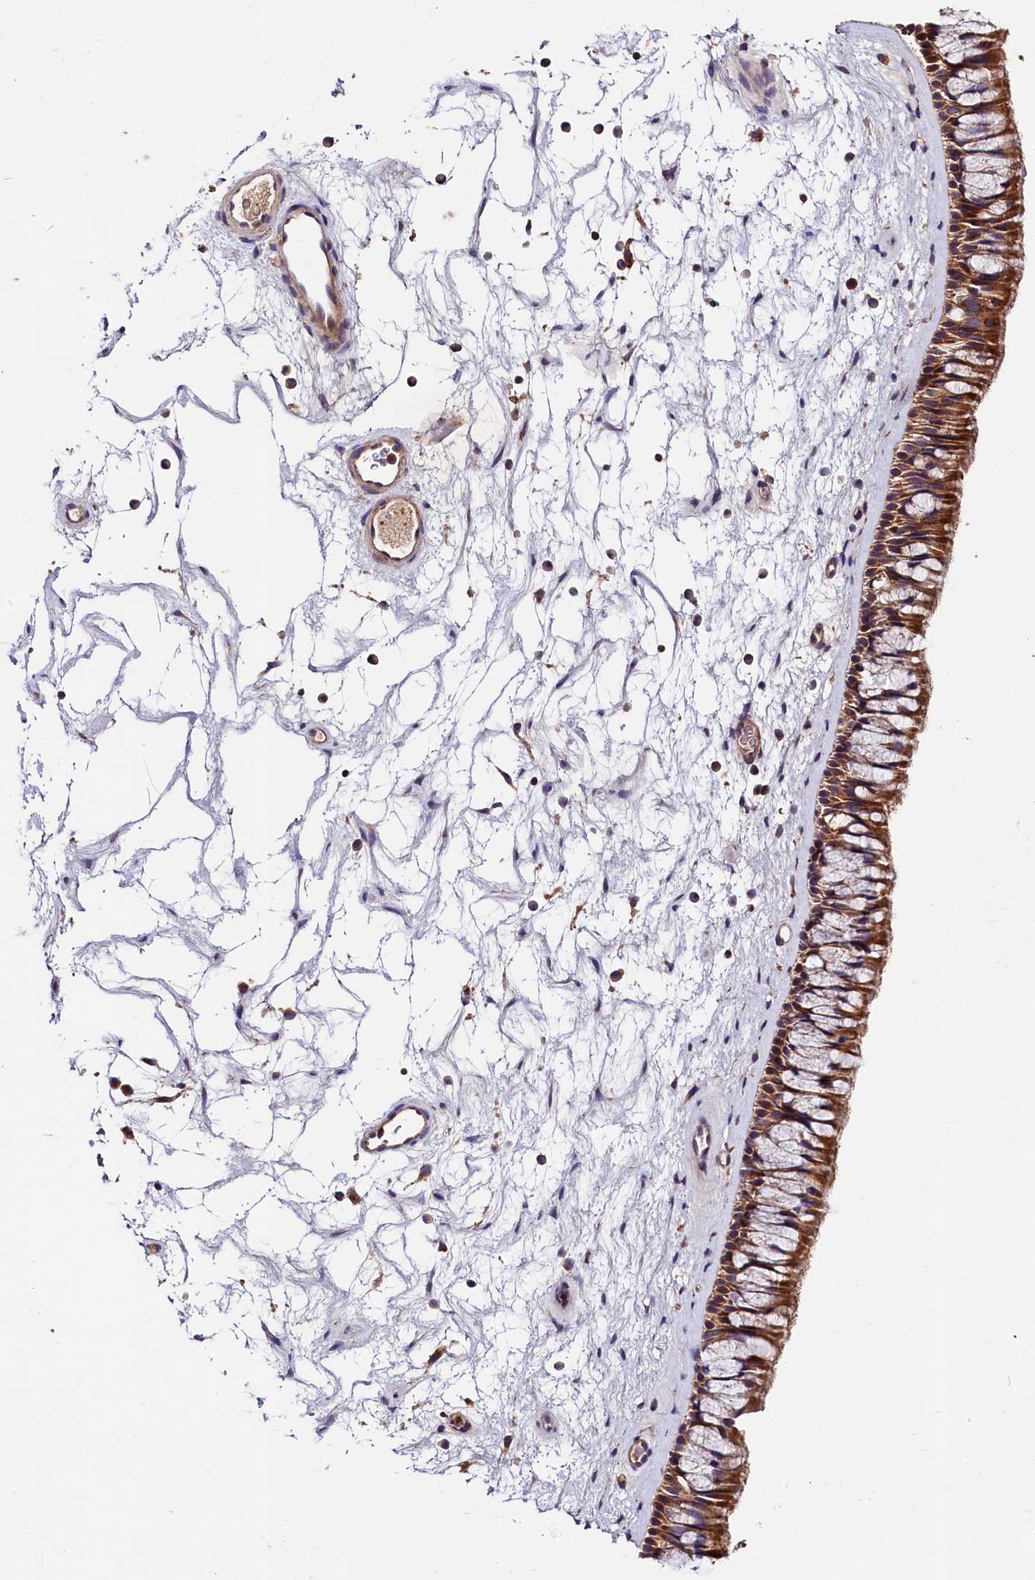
{"staining": {"intensity": "strong", "quantity": ">75%", "location": "cytoplasmic/membranous"}, "tissue": "nasopharynx", "cell_type": "Respiratory epithelial cells", "image_type": "normal", "snomed": [{"axis": "morphology", "description": "Normal tissue, NOS"}, {"axis": "topography", "description": "Nasopharynx"}], "caption": "Unremarkable nasopharynx displays strong cytoplasmic/membranous expression in about >75% of respiratory epithelial cells, visualized by immunohistochemistry. The protein of interest is stained brown, and the nuclei are stained in blue (DAB IHC with brightfield microscopy, high magnification).", "gene": "KPTN", "patient": {"sex": "male", "age": 64}}